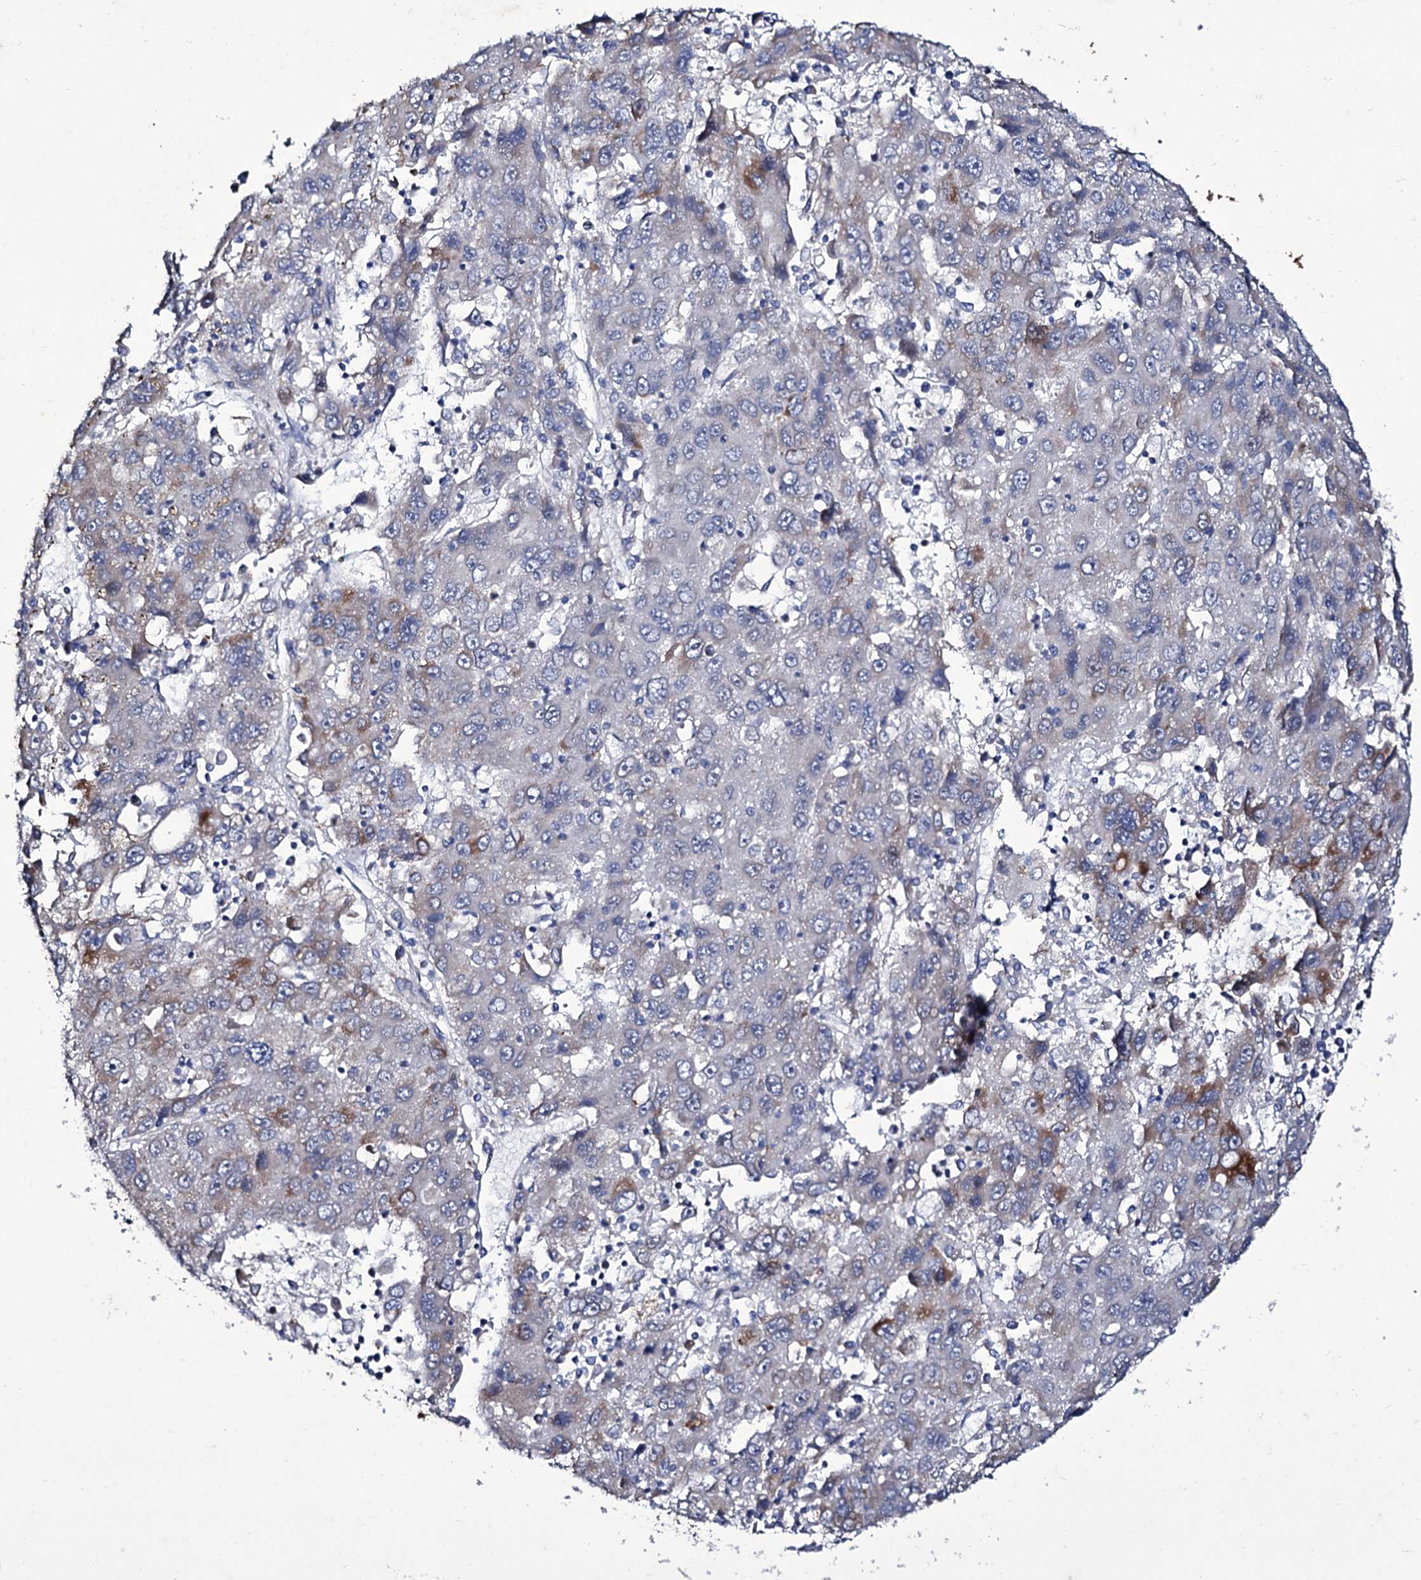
{"staining": {"intensity": "moderate", "quantity": "<25%", "location": "cytoplasmic/membranous"}, "tissue": "liver cancer", "cell_type": "Tumor cells", "image_type": "cancer", "snomed": [{"axis": "morphology", "description": "Carcinoma, Hepatocellular, NOS"}, {"axis": "topography", "description": "Liver"}], "caption": "Immunohistochemistry of human liver cancer (hepatocellular carcinoma) shows low levels of moderate cytoplasmic/membranous positivity in about <25% of tumor cells.", "gene": "TUBGCP5", "patient": {"sex": "male", "age": 49}}